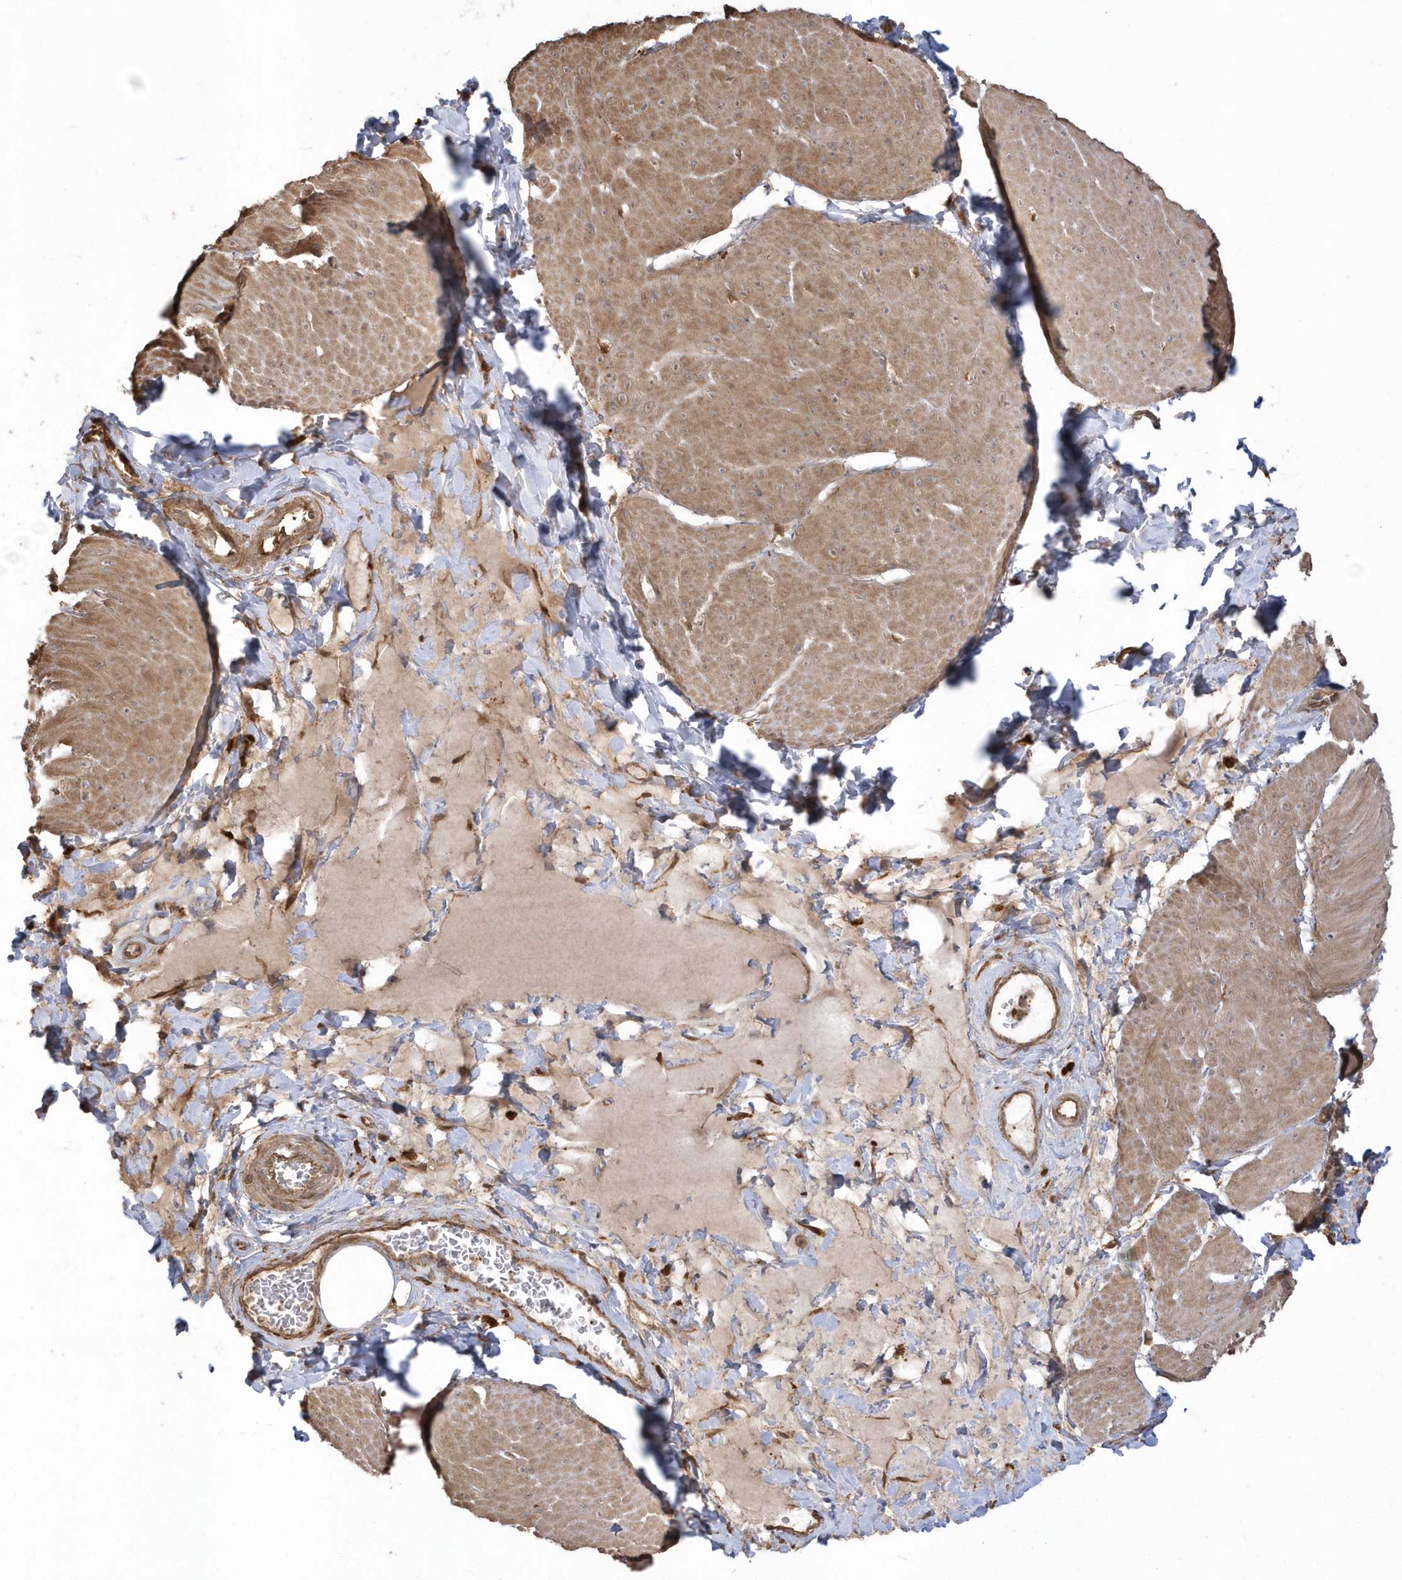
{"staining": {"intensity": "moderate", "quantity": ">75%", "location": "cytoplasmic/membranous"}, "tissue": "smooth muscle", "cell_type": "Smooth muscle cells", "image_type": "normal", "snomed": [{"axis": "morphology", "description": "Urothelial carcinoma, High grade"}, {"axis": "topography", "description": "Urinary bladder"}], "caption": "Moderate cytoplasmic/membranous positivity for a protein is identified in approximately >75% of smooth muscle cells of normal smooth muscle using immunohistochemistry.", "gene": "HNMT", "patient": {"sex": "male", "age": 46}}